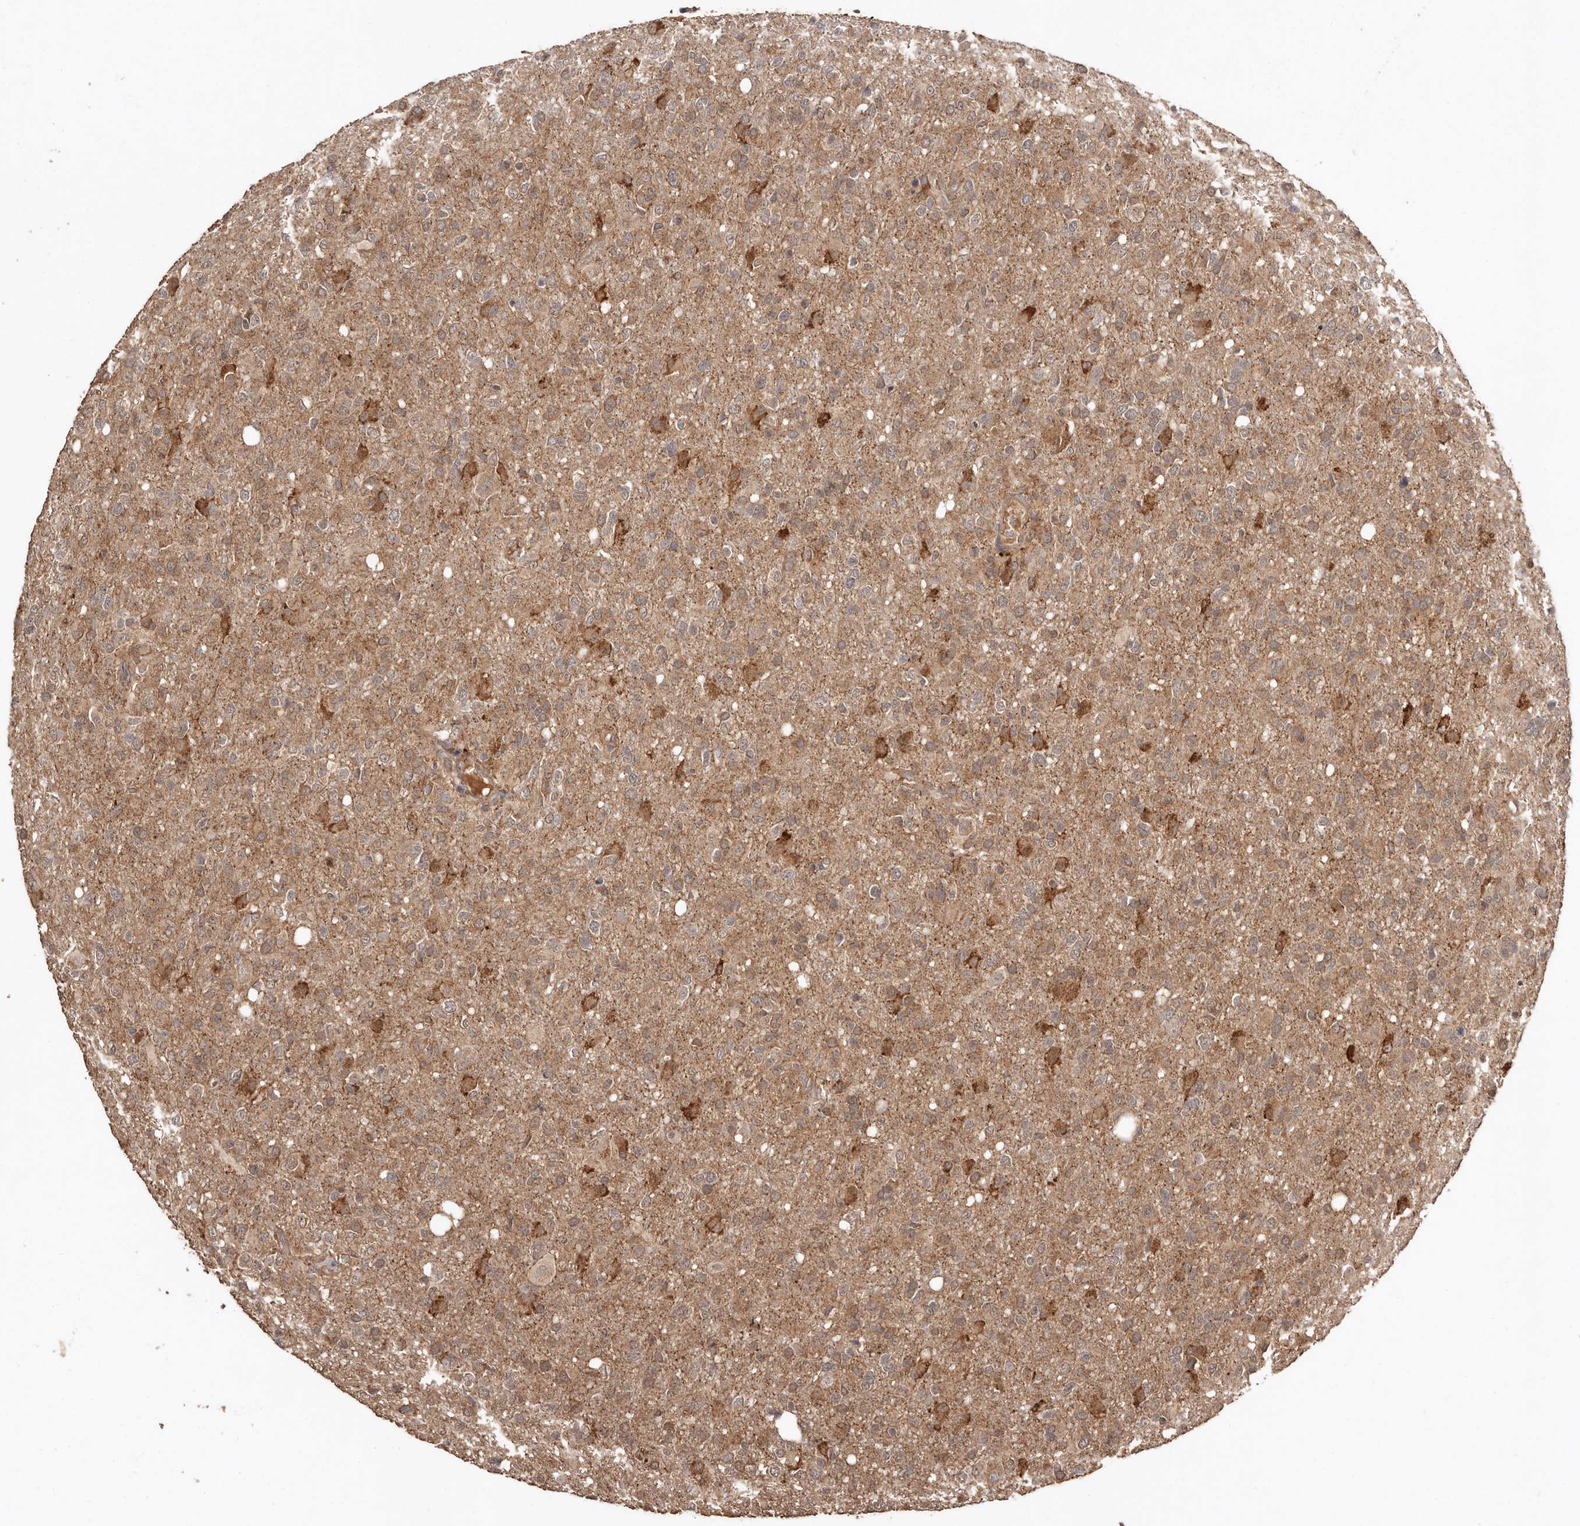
{"staining": {"intensity": "moderate", "quantity": "25%-75%", "location": "cytoplasmic/membranous"}, "tissue": "glioma", "cell_type": "Tumor cells", "image_type": "cancer", "snomed": [{"axis": "morphology", "description": "Glioma, malignant, High grade"}, {"axis": "topography", "description": "Brain"}], "caption": "A histopathology image of glioma stained for a protein demonstrates moderate cytoplasmic/membranous brown staining in tumor cells. (IHC, brightfield microscopy, high magnification).", "gene": "RWDD1", "patient": {"sex": "female", "age": 57}}